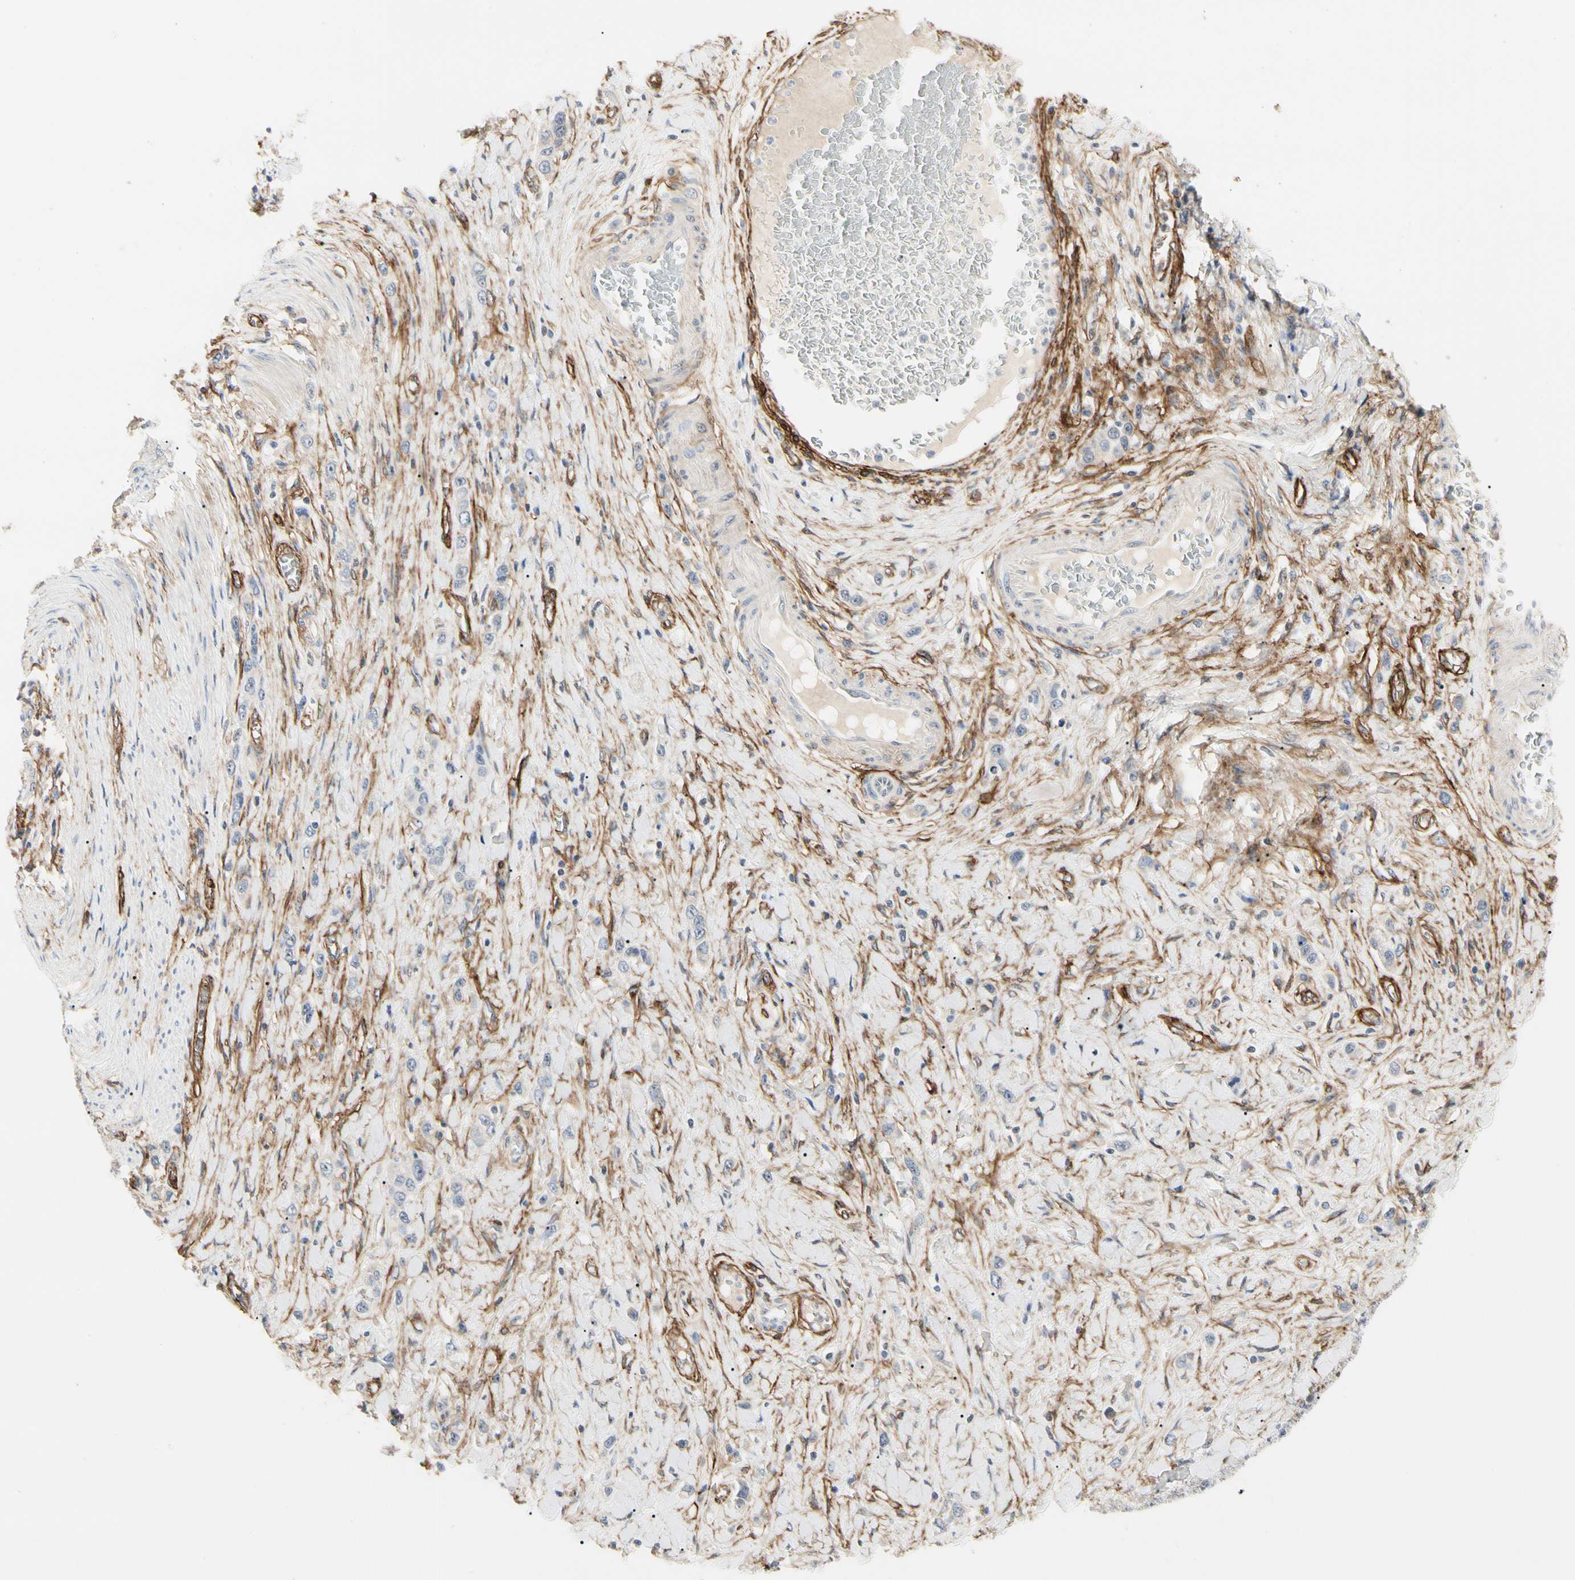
{"staining": {"intensity": "negative", "quantity": "none", "location": "none"}, "tissue": "stomach cancer", "cell_type": "Tumor cells", "image_type": "cancer", "snomed": [{"axis": "morphology", "description": "Normal tissue, NOS"}, {"axis": "morphology", "description": "Adenocarcinoma, NOS"}, {"axis": "topography", "description": "Stomach, upper"}, {"axis": "topography", "description": "Stomach"}], "caption": "An IHC image of stomach adenocarcinoma is shown. There is no staining in tumor cells of stomach adenocarcinoma.", "gene": "GGT5", "patient": {"sex": "female", "age": 65}}